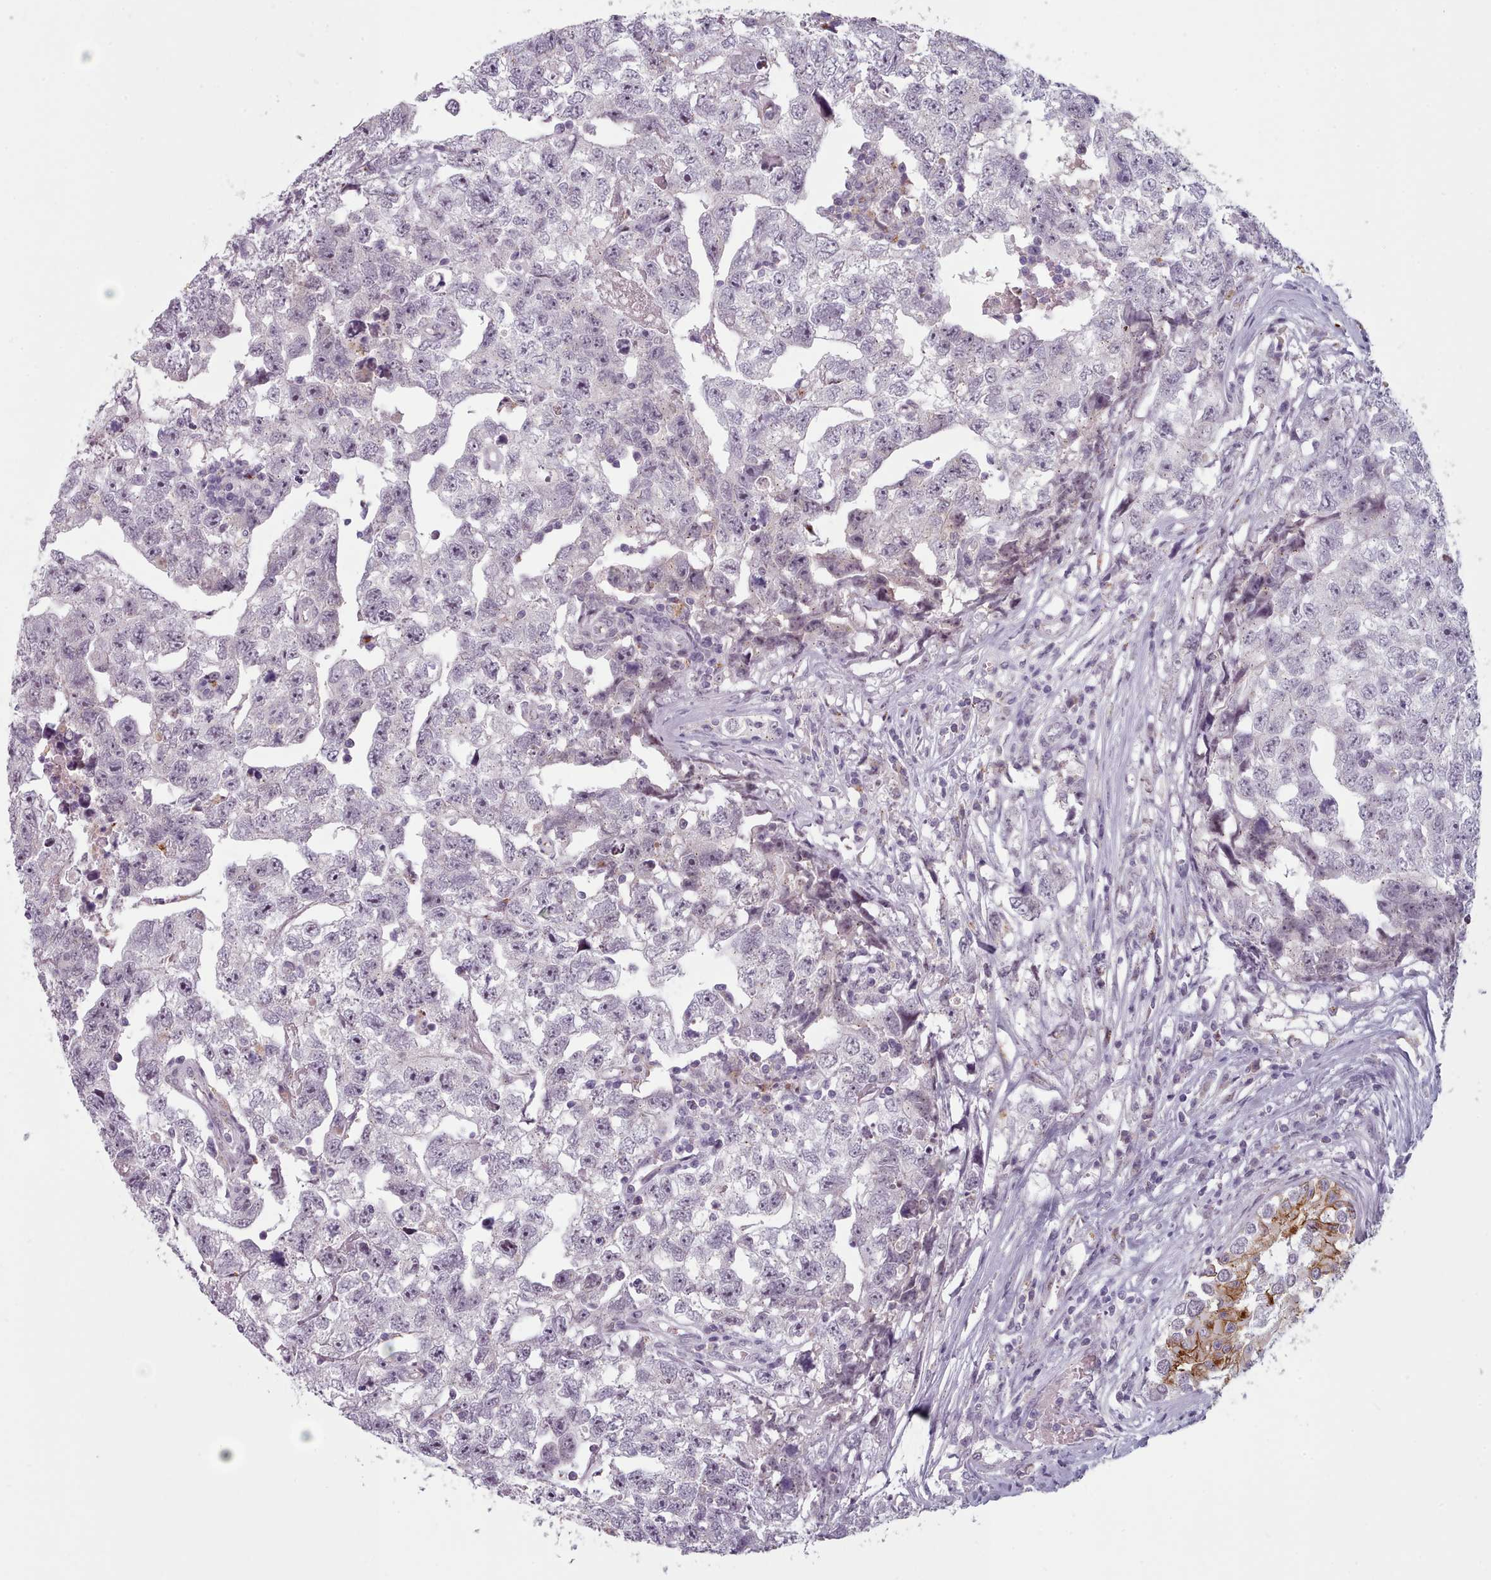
{"staining": {"intensity": "negative", "quantity": "none", "location": "none"}, "tissue": "testis cancer", "cell_type": "Tumor cells", "image_type": "cancer", "snomed": [{"axis": "morphology", "description": "Carcinoma, Embryonal, NOS"}, {"axis": "topography", "description": "Testis"}], "caption": "The image demonstrates no staining of tumor cells in embryonal carcinoma (testis).", "gene": "PBX4", "patient": {"sex": "male", "age": 22}}